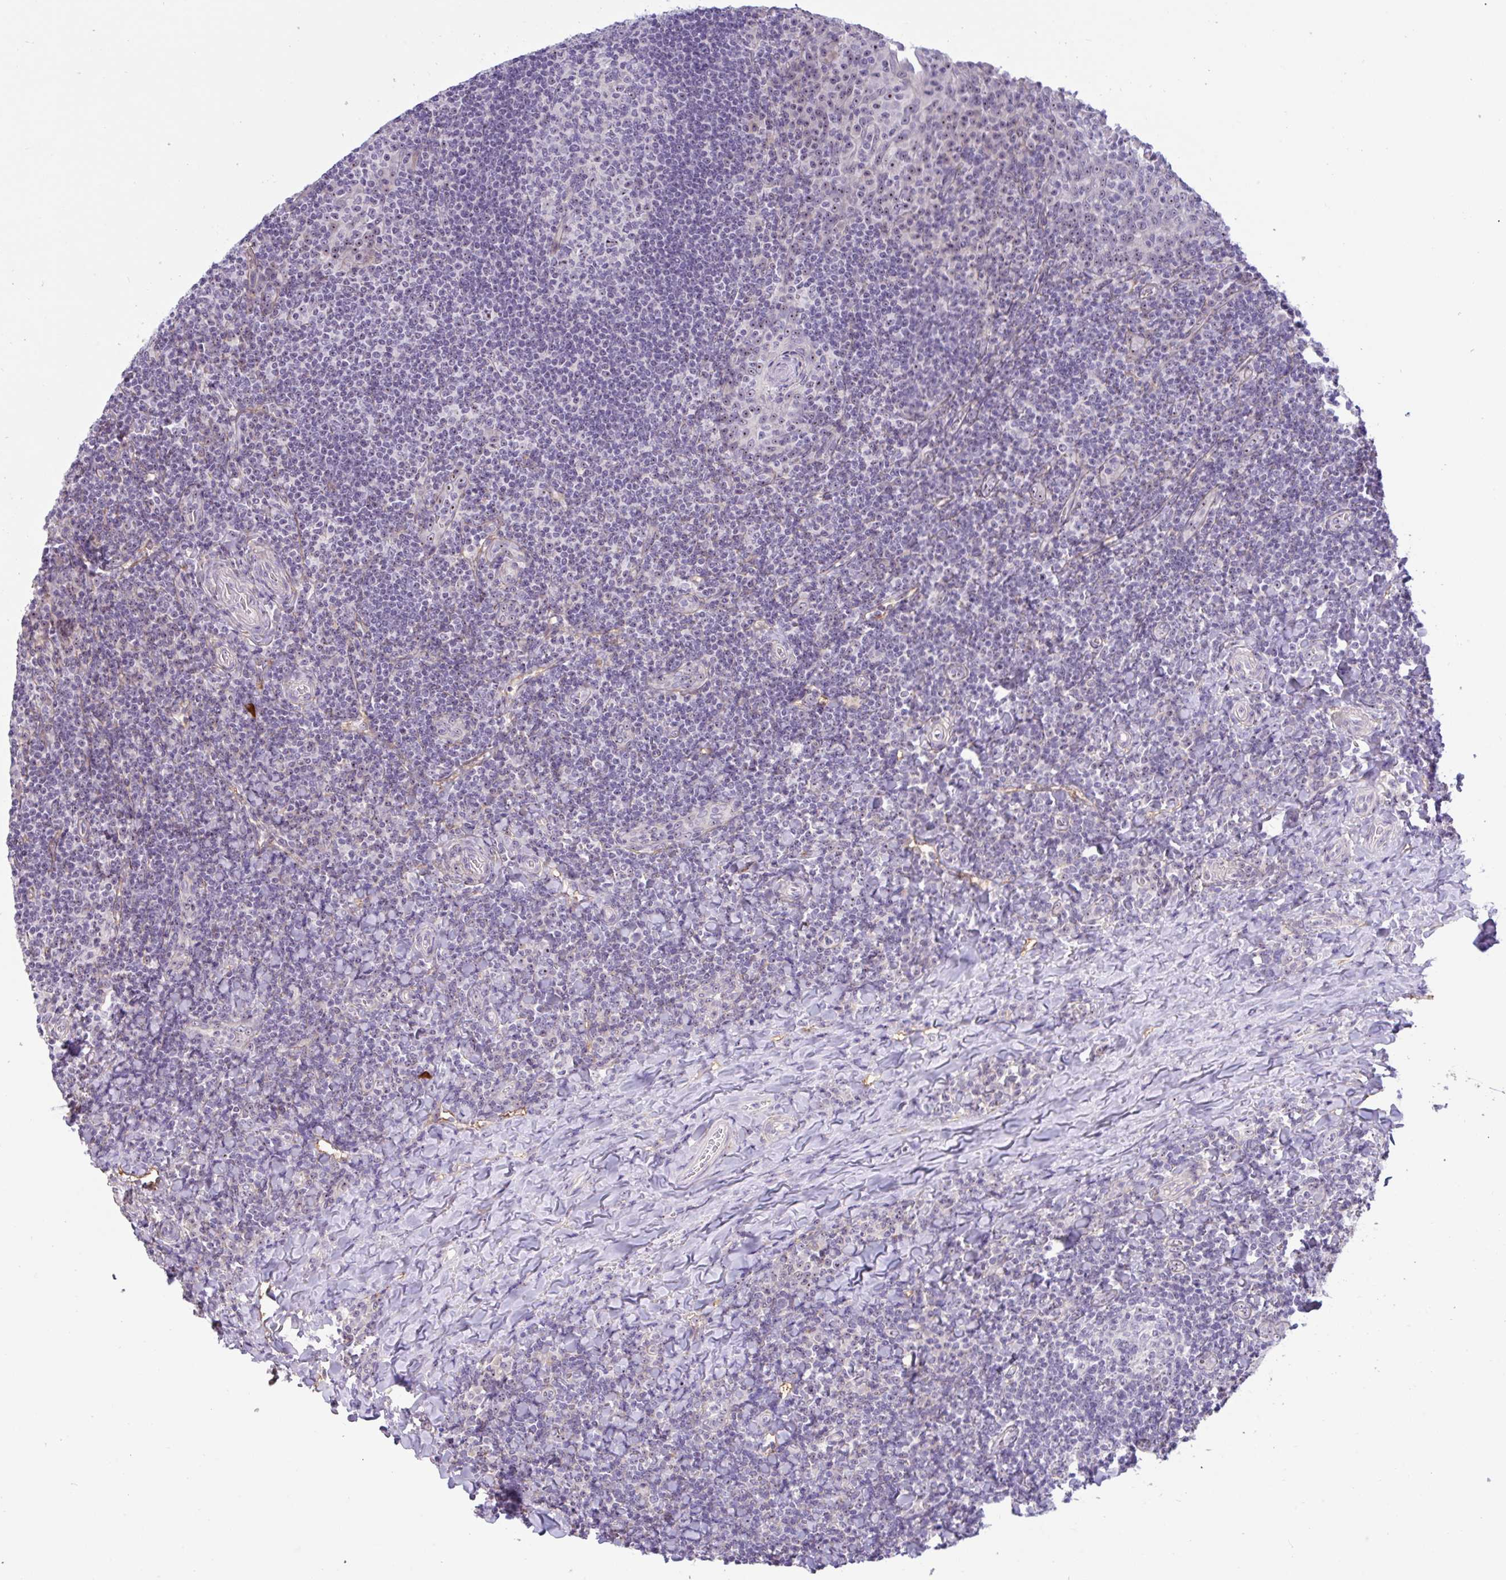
{"staining": {"intensity": "moderate", "quantity": "<25%", "location": "nuclear"}, "tissue": "tonsil", "cell_type": "Germinal center cells", "image_type": "normal", "snomed": [{"axis": "morphology", "description": "Normal tissue, NOS"}, {"axis": "topography", "description": "Tonsil"}], "caption": "Brown immunohistochemical staining in unremarkable human tonsil exhibits moderate nuclear staining in approximately <25% of germinal center cells. (Brightfield microscopy of DAB IHC at high magnification).", "gene": "MXRA8", "patient": {"sex": "male", "age": 17}}